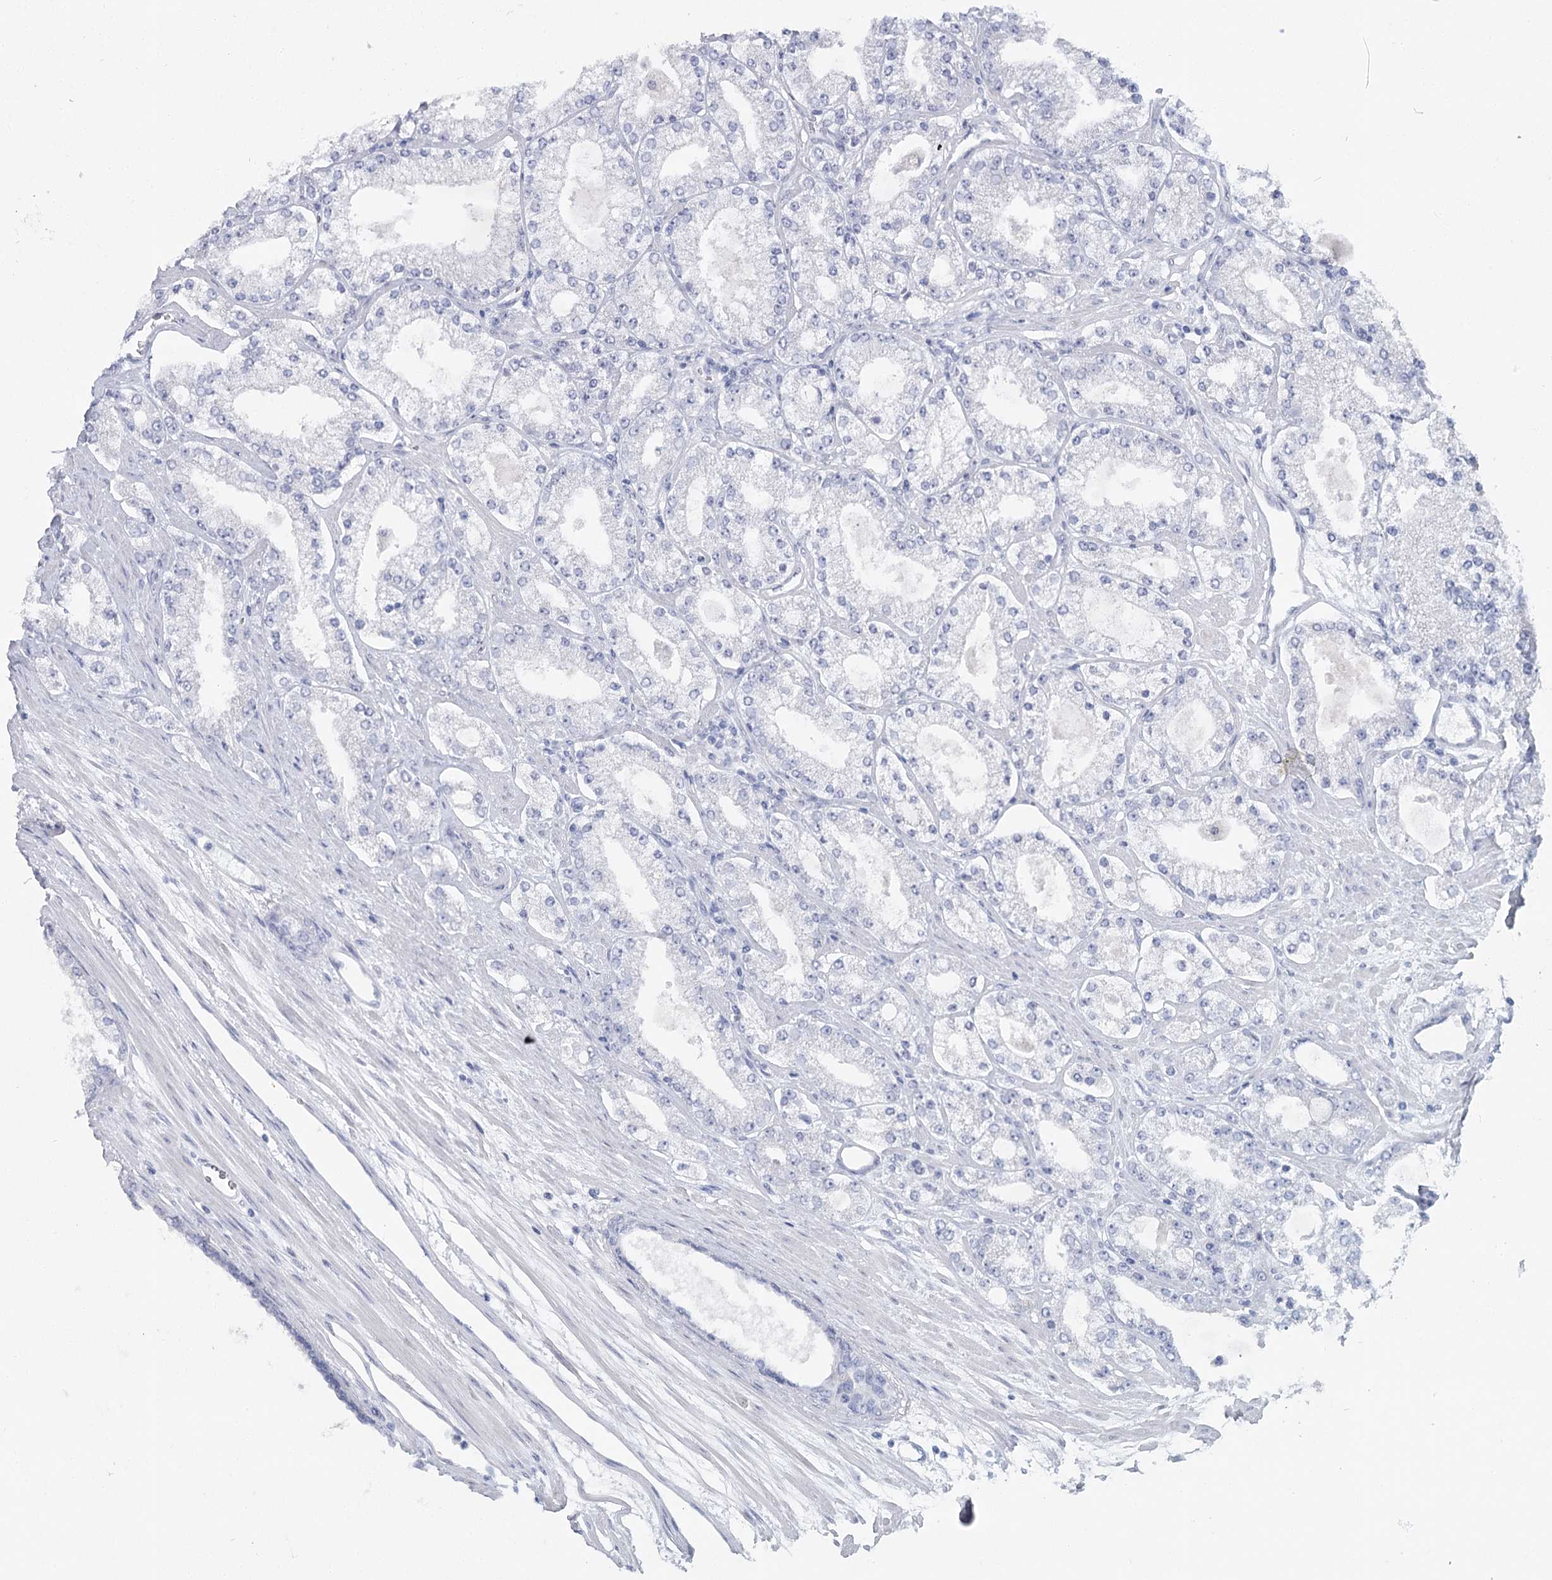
{"staining": {"intensity": "negative", "quantity": "none", "location": "none"}, "tissue": "prostate cancer", "cell_type": "Tumor cells", "image_type": "cancer", "snomed": [{"axis": "morphology", "description": "Adenocarcinoma, Low grade"}, {"axis": "topography", "description": "Prostate"}], "caption": "DAB immunohistochemical staining of human adenocarcinoma (low-grade) (prostate) shows no significant positivity in tumor cells. (DAB immunohistochemistry (IHC), high magnification).", "gene": "IFIT5", "patient": {"sex": "male", "age": 69}}